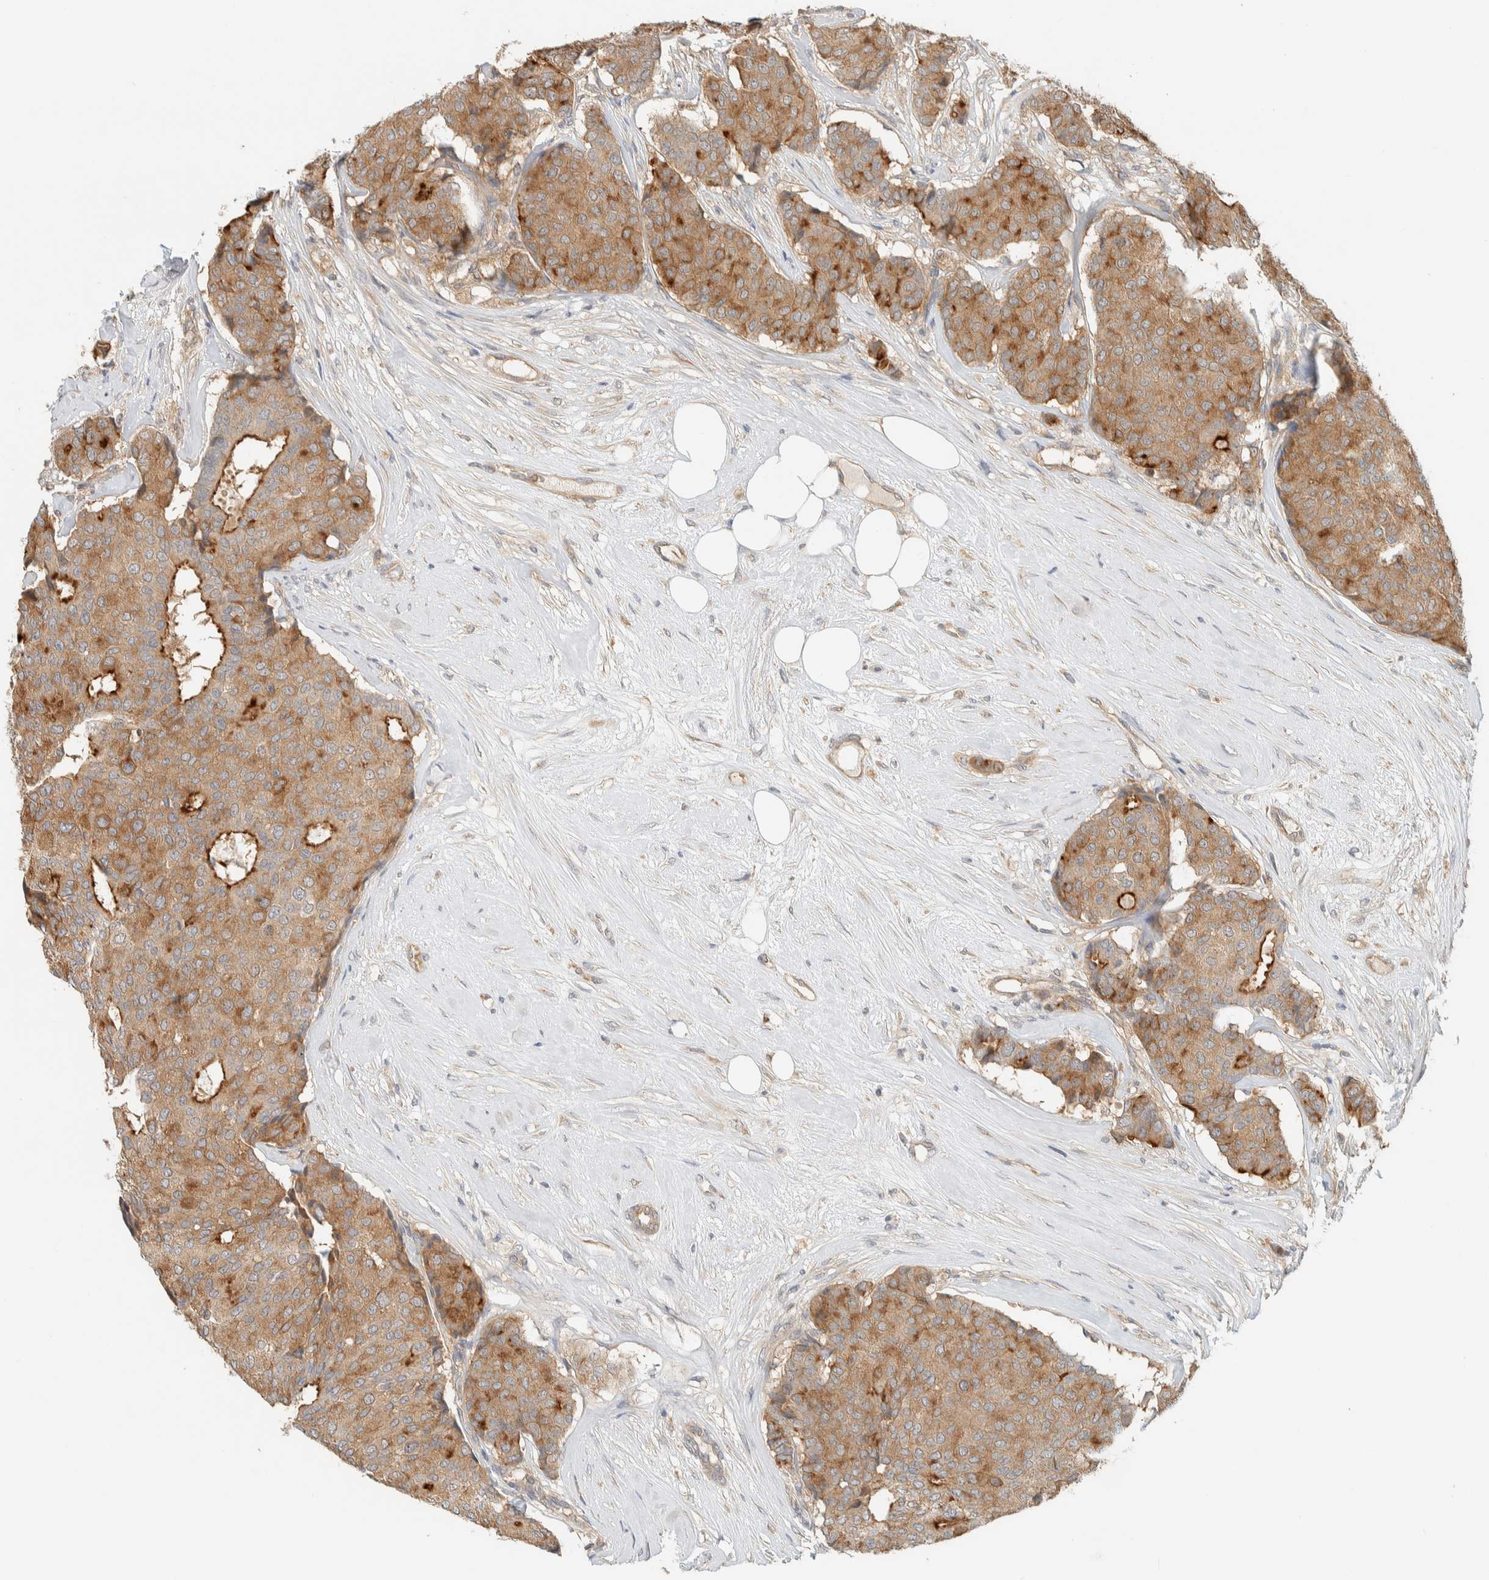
{"staining": {"intensity": "strong", "quantity": "25%-75%", "location": "cytoplasmic/membranous"}, "tissue": "breast cancer", "cell_type": "Tumor cells", "image_type": "cancer", "snomed": [{"axis": "morphology", "description": "Duct carcinoma"}, {"axis": "topography", "description": "Breast"}], "caption": "The photomicrograph shows staining of breast cancer (intraductal carcinoma), revealing strong cytoplasmic/membranous protein positivity (brown color) within tumor cells.", "gene": "RAB11FIP1", "patient": {"sex": "female", "age": 75}}